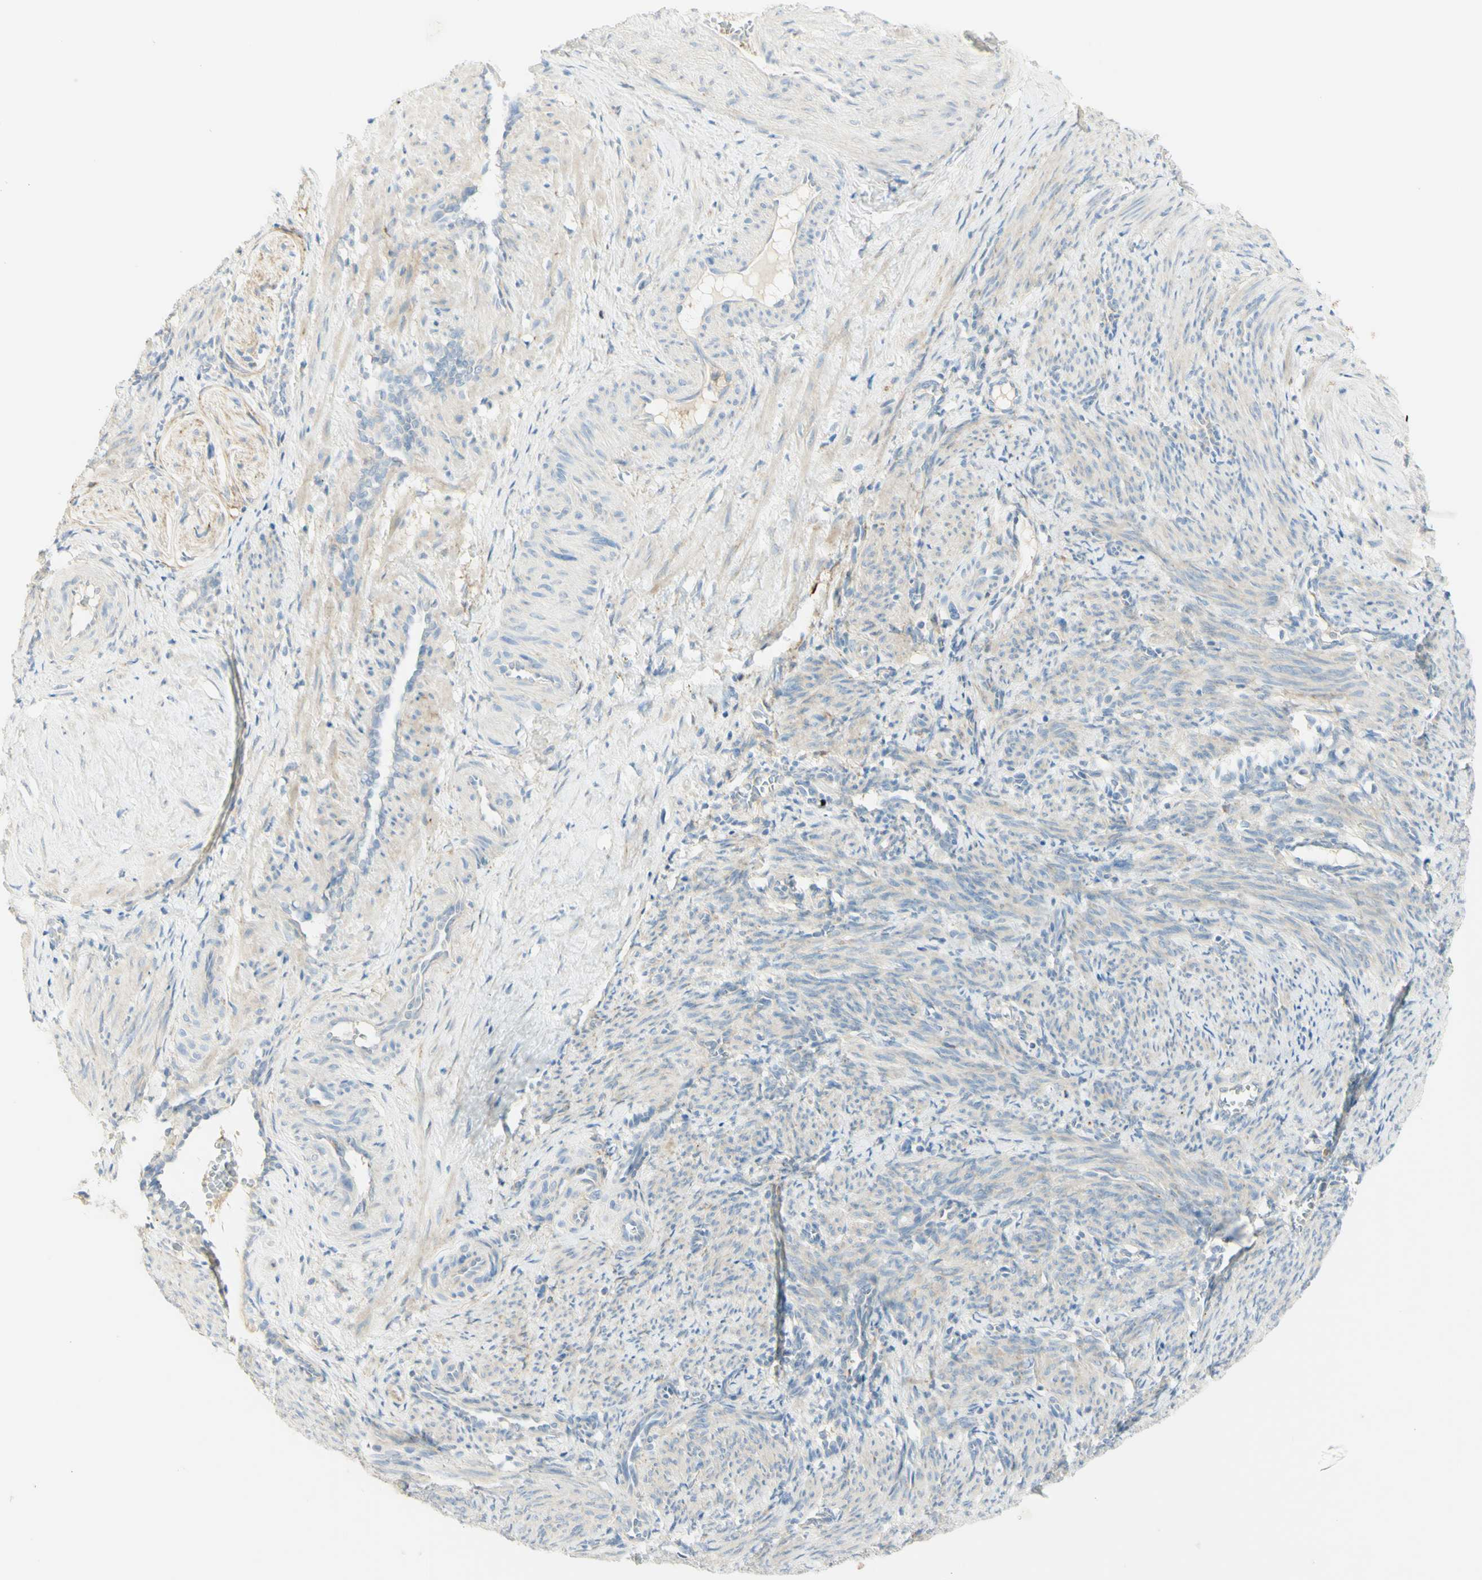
{"staining": {"intensity": "weak", "quantity": "25%-75%", "location": "cytoplasmic/membranous"}, "tissue": "smooth muscle", "cell_type": "Smooth muscle cells", "image_type": "normal", "snomed": [{"axis": "morphology", "description": "Normal tissue, NOS"}, {"axis": "topography", "description": "Endometrium"}], "caption": "Immunohistochemical staining of unremarkable human smooth muscle displays weak cytoplasmic/membranous protein expression in about 25%-75% of smooth muscle cells.", "gene": "GCNT3", "patient": {"sex": "female", "age": 33}}